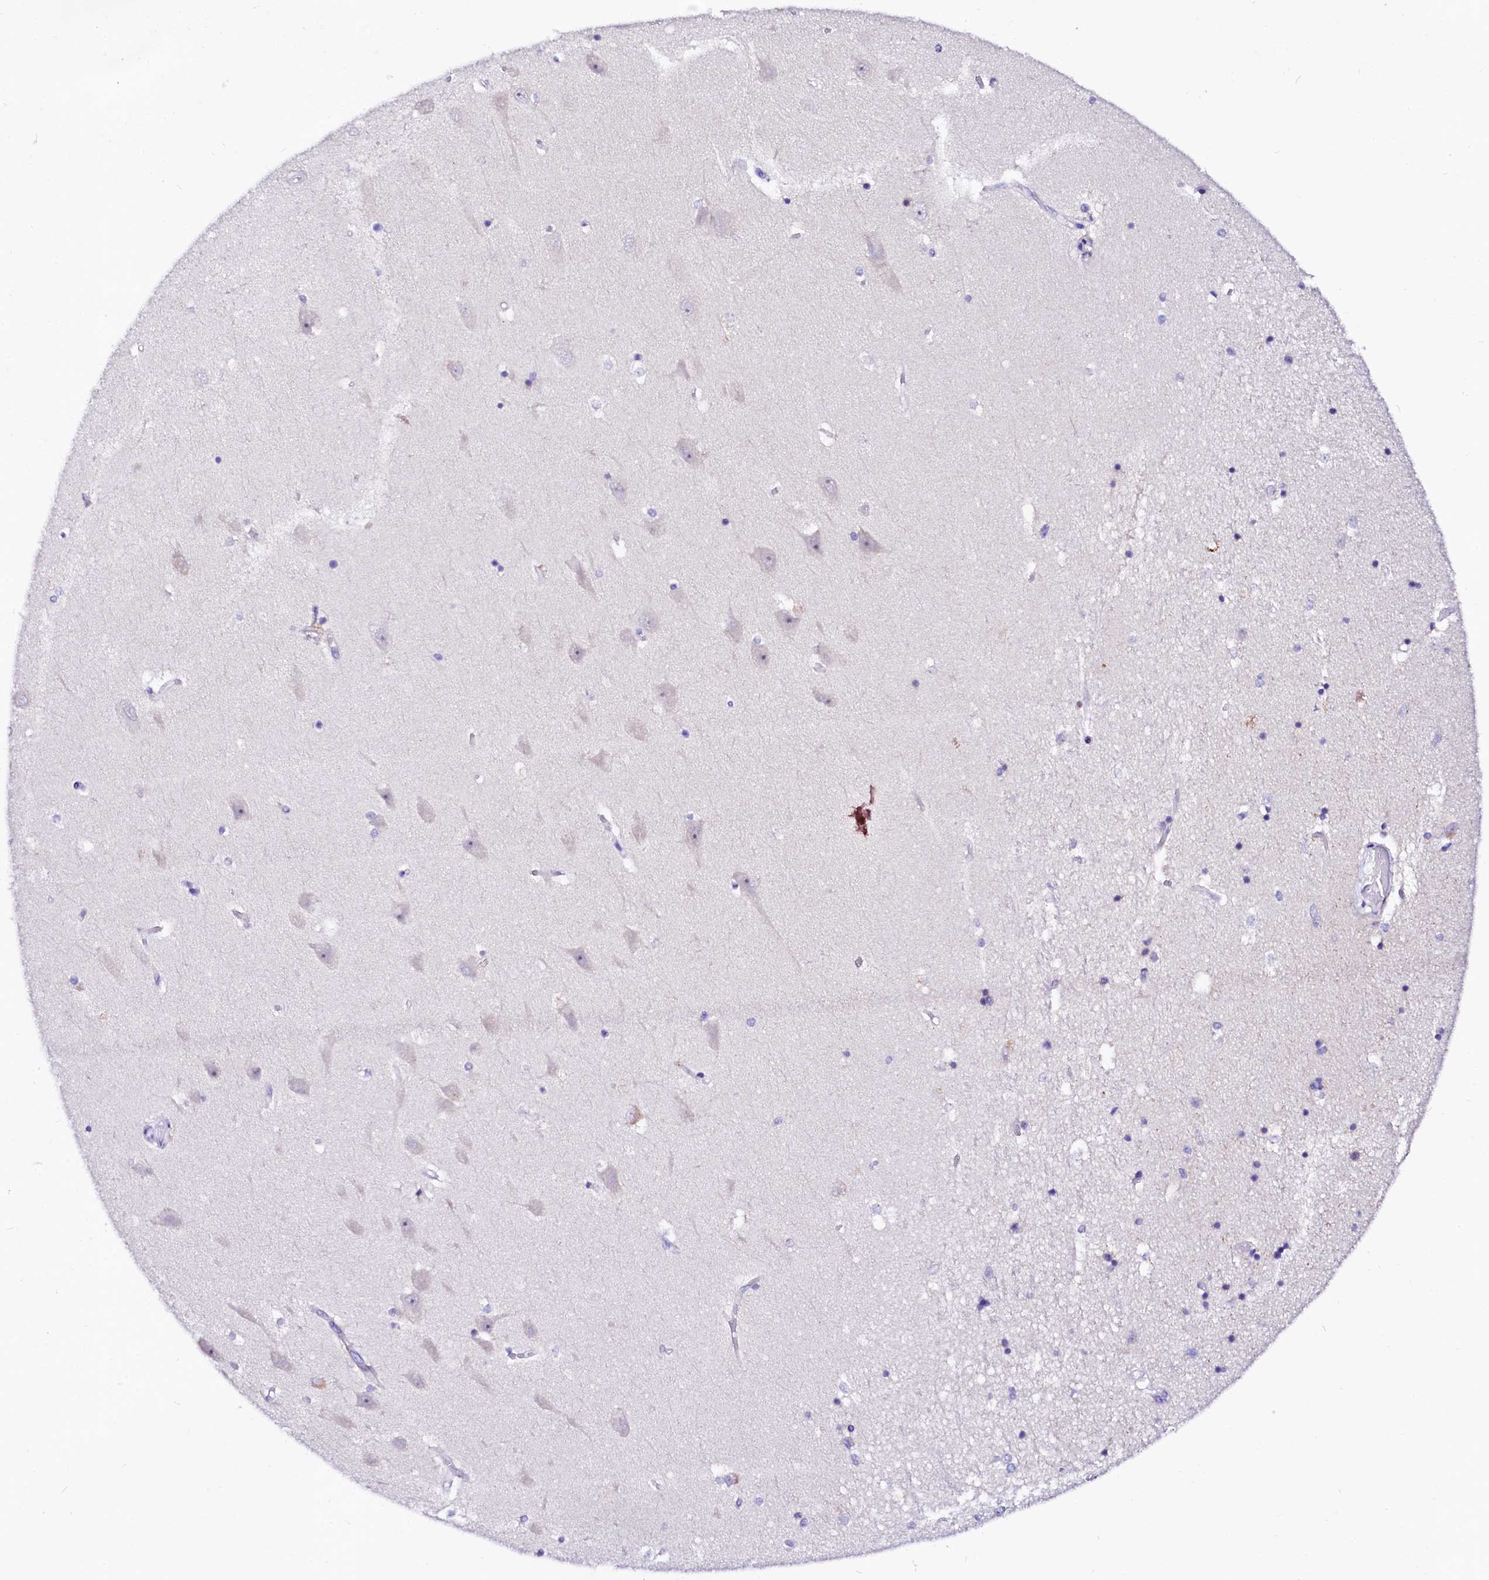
{"staining": {"intensity": "negative", "quantity": "none", "location": "none"}, "tissue": "hippocampus", "cell_type": "Glial cells", "image_type": "normal", "snomed": [{"axis": "morphology", "description": "Normal tissue, NOS"}, {"axis": "topography", "description": "Hippocampus"}], "caption": "Immunohistochemistry (IHC) micrograph of unremarkable hippocampus: human hippocampus stained with DAB (3,3'-diaminobenzidine) shows no significant protein expression in glial cells.", "gene": "BTBD16", "patient": {"sex": "male", "age": 45}}